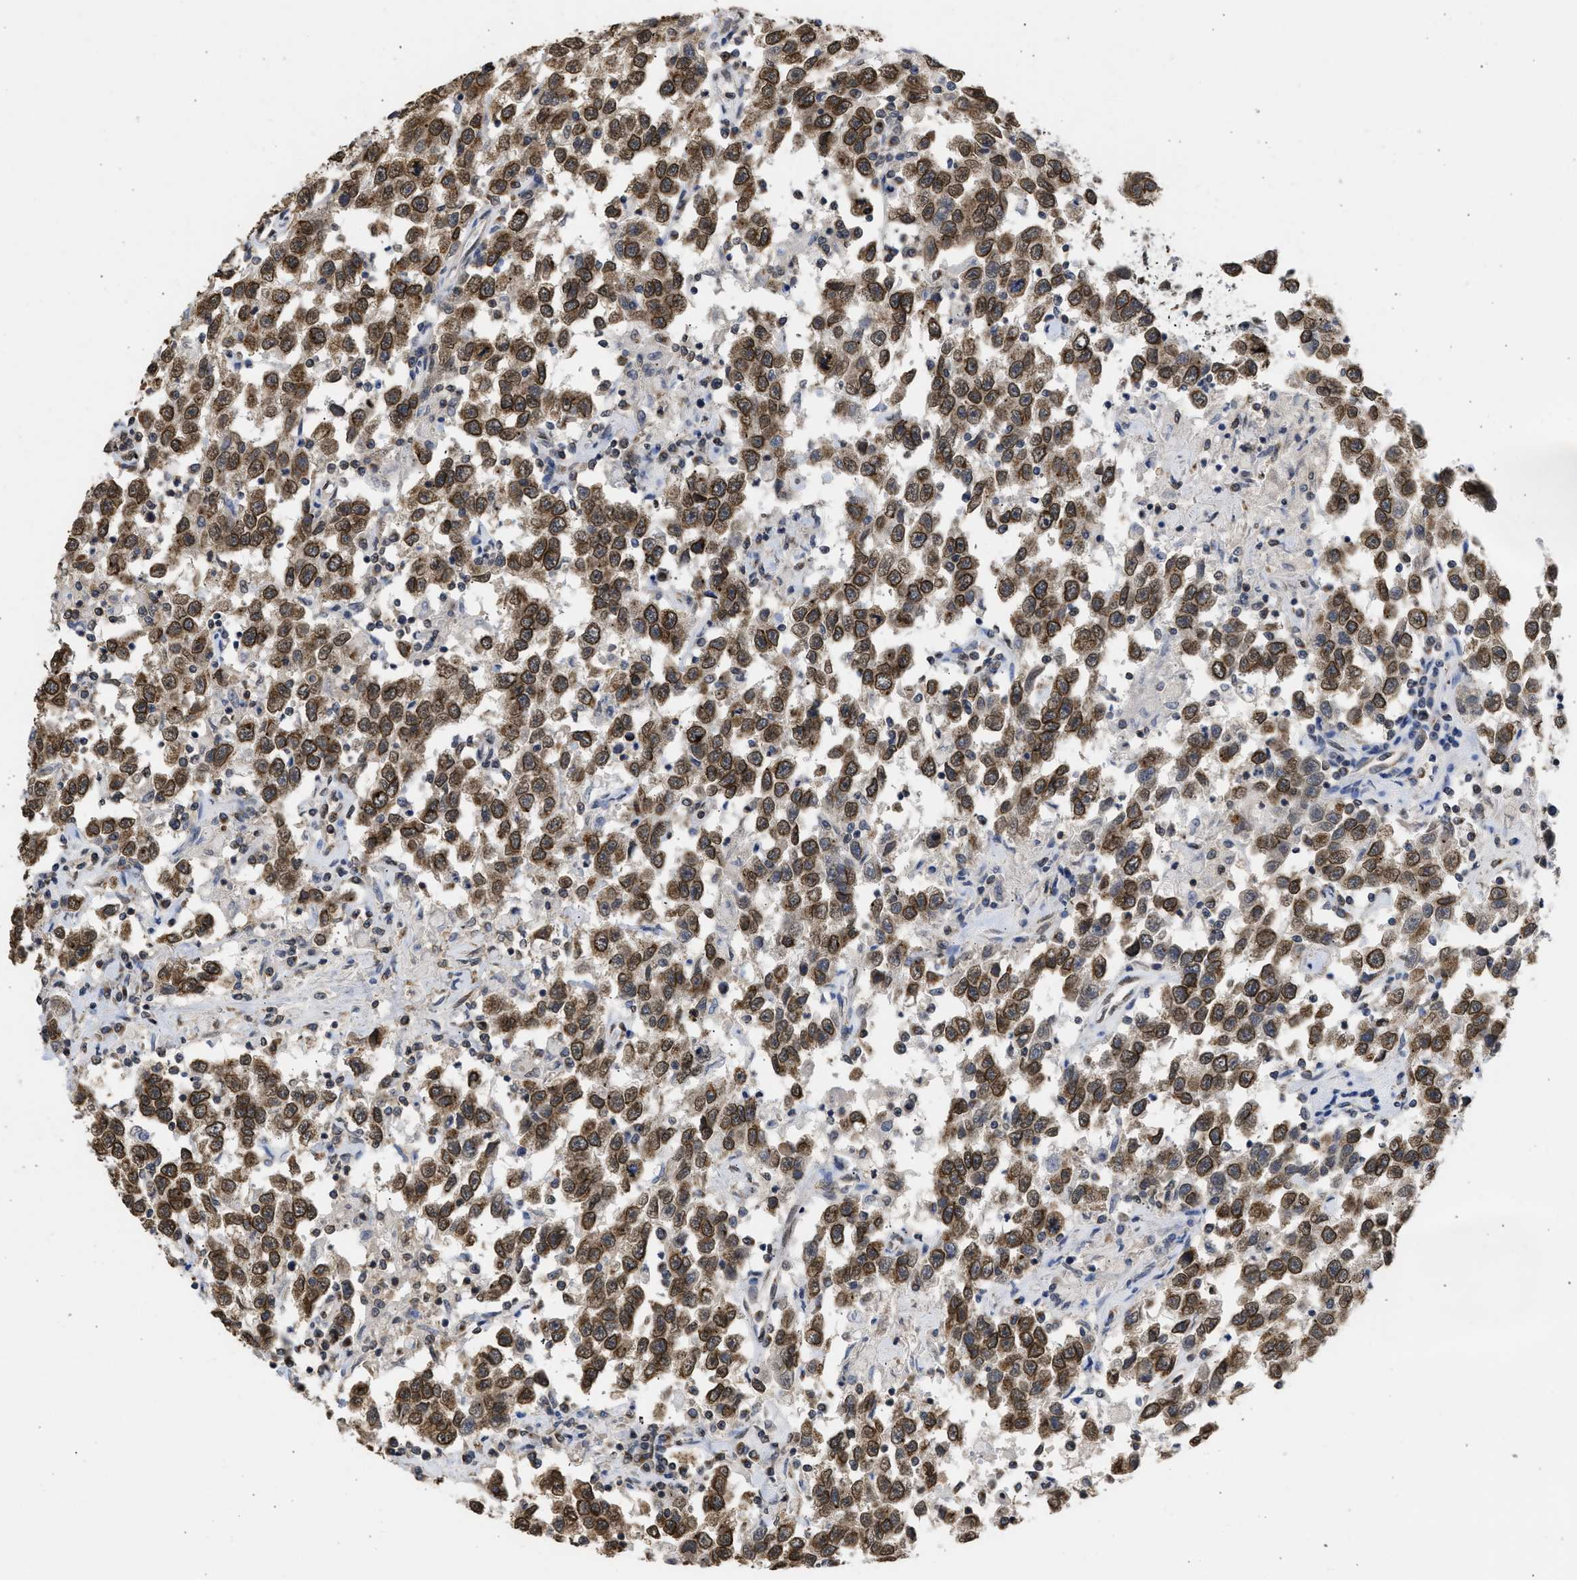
{"staining": {"intensity": "moderate", "quantity": ">75%", "location": "cytoplasmic/membranous,nuclear"}, "tissue": "testis cancer", "cell_type": "Tumor cells", "image_type": "cancer", "snomed": [{"axis": "morphology", "description": "Seminoma, NOS"}, {"axis": "topography", "description": "Testis"}], "caption": "DAB (3,3'-diaminobenzidine) immunohistochemical staining of human testis seminoma displays moderate cytoplasmic/membranous and nuclear protein staining in about >75% of tumor cells.", "gene": "NUP35", "patient": {"sex": "male", "age": 41}}